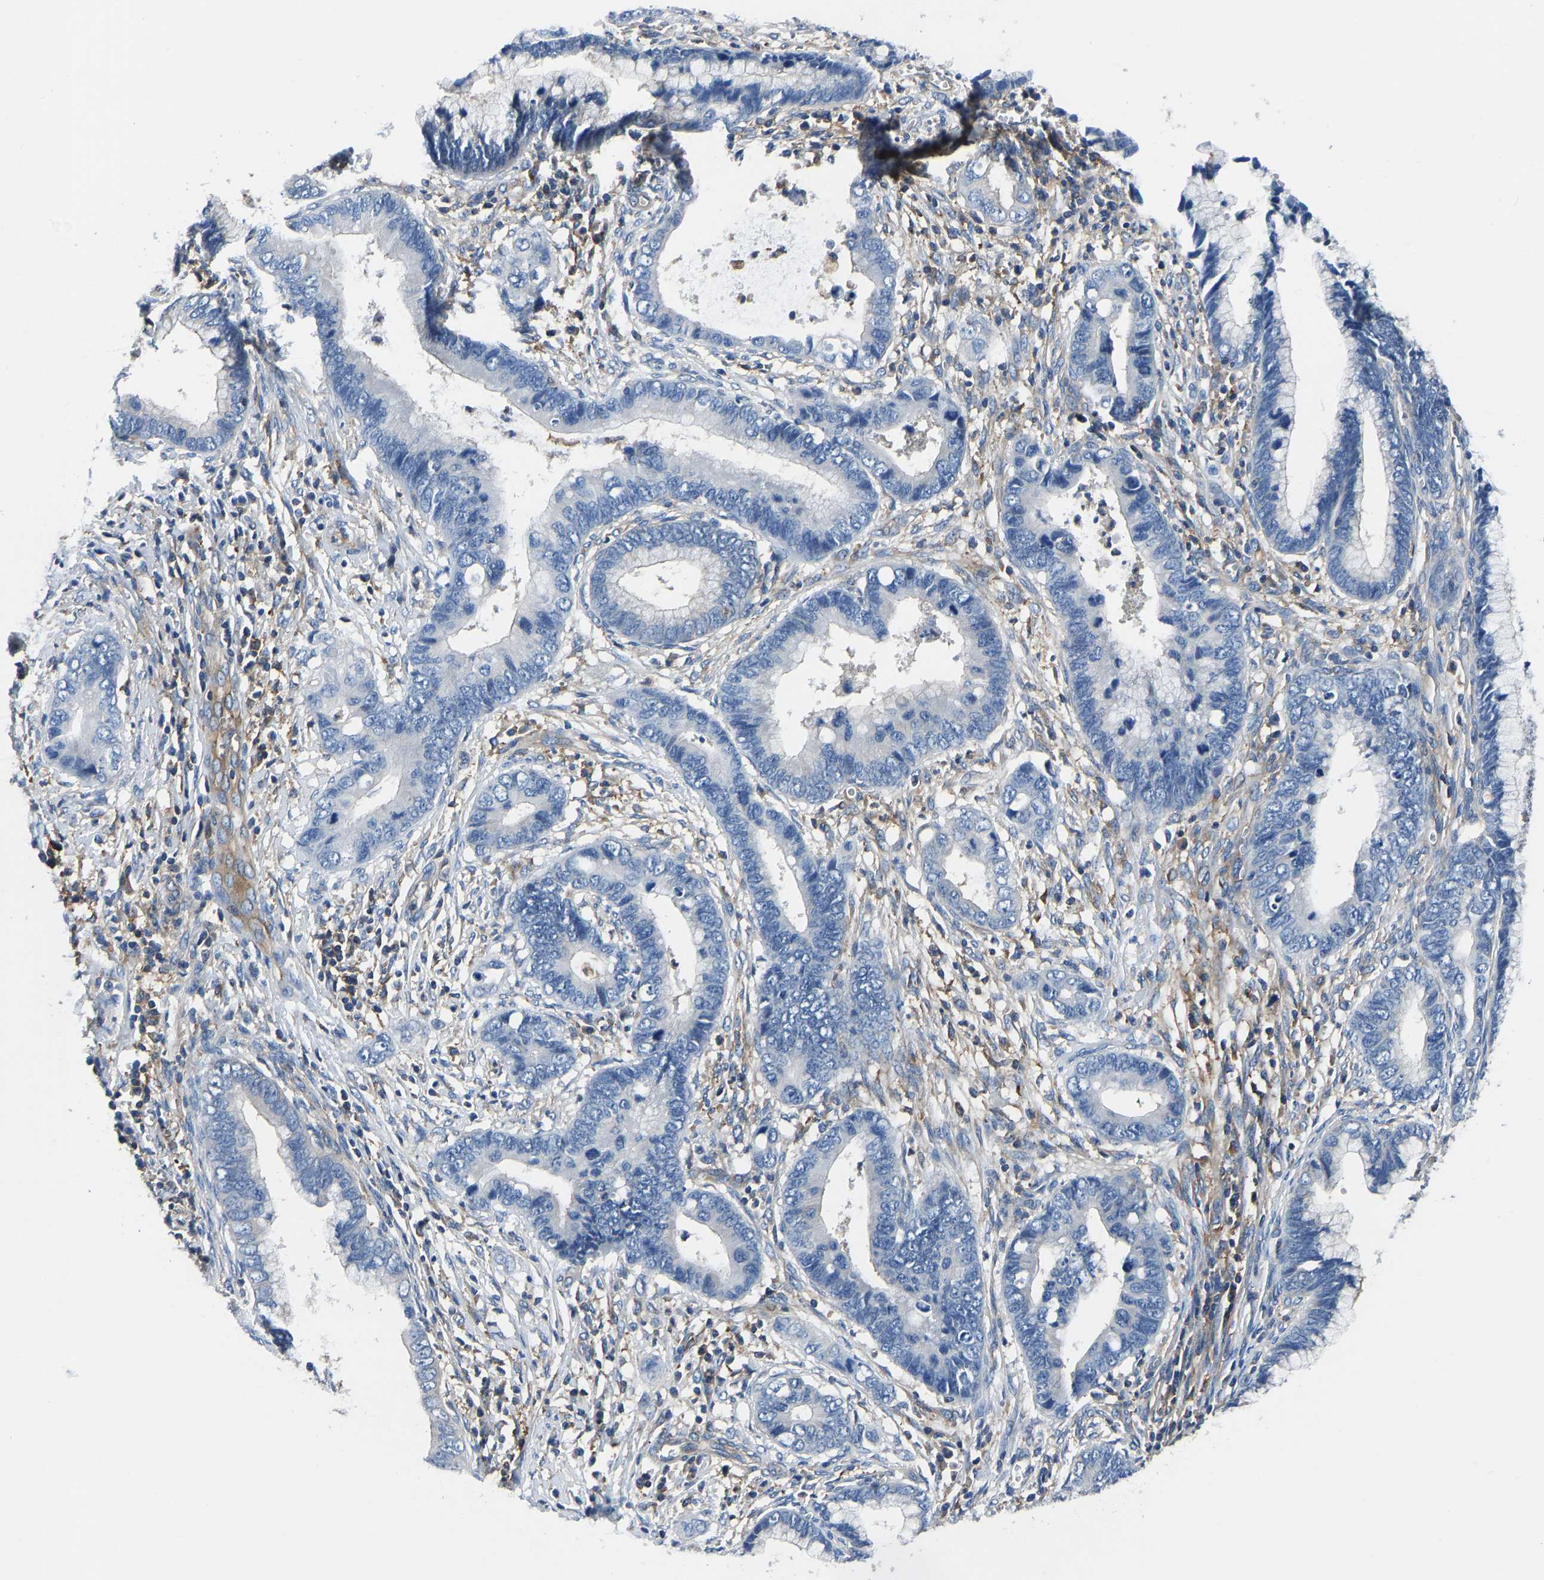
{"staining": {"intensity": "negative", "quantity": "none", "location": "none"}, "tissue": "cervical cancer", "cell_type": "Tumor cells", "image_type": "cancer", "snomed": [{"axis": "morphology", "description": "Adenocarcinoma, NOS"}, {"axis": "topography", "description": "Cervix"}], "caption": "Immunohistochemical staining of adenocarcinoma (cervical) shows no significant positivity in tumor cells. The staining is performed using DAB (3,3'-diaminobenzidine) brown chromogen with nuclei counter-stained in using hematoxylin.", "gene": "PRKAR1A", "patient": {"sex": "female", "age": 44}}